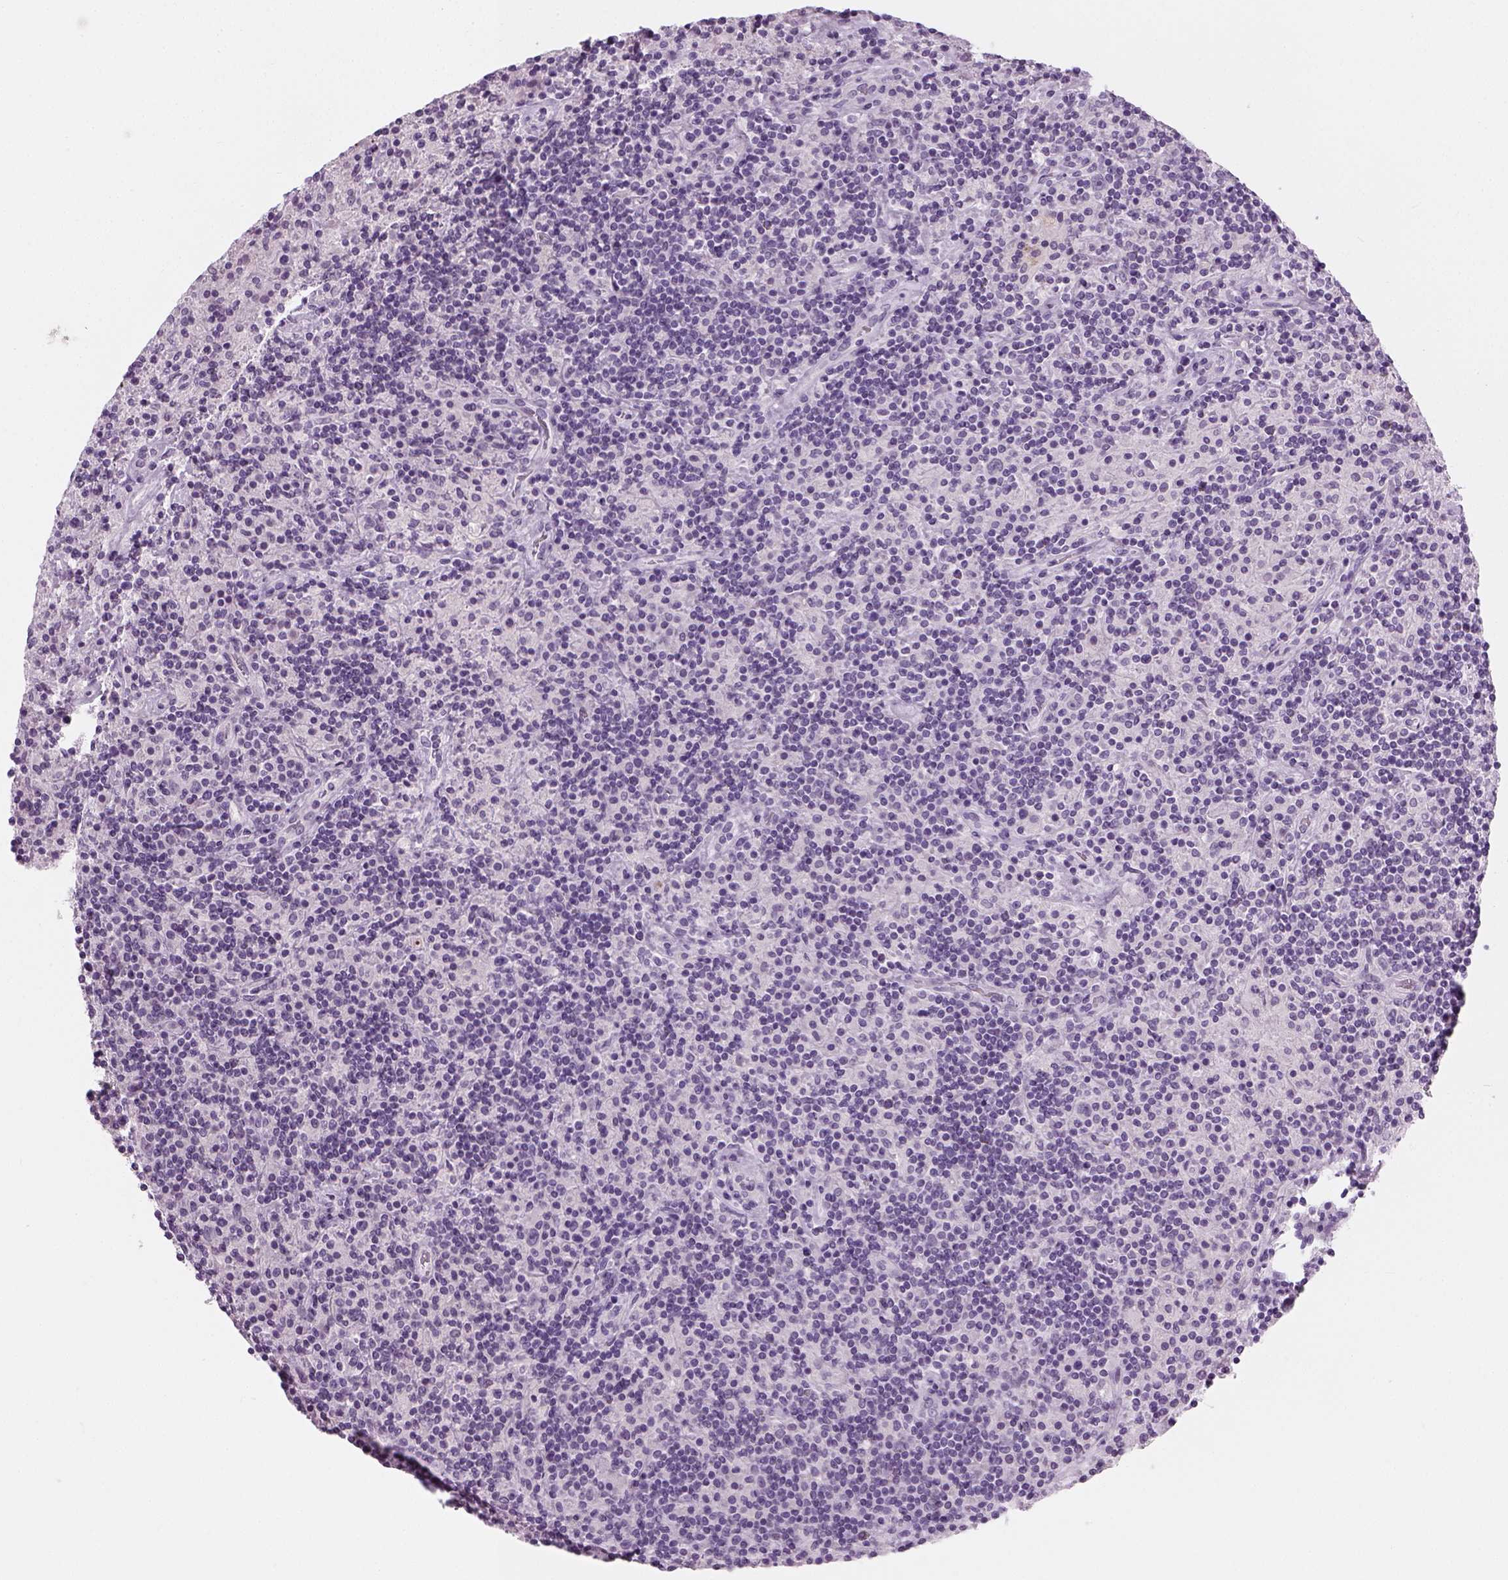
{"staining": {"intensity": "negative", "quantity": "none", "location": "none"}, "tissue": "lymphoma", "cell_type": "Tumor cells", "image_type": "cancer", "snomed": [{"axis": "morphology", "description": "Hodgkin's disease, NOS"}, {"axis": "topography", "description": "Lymph node"}], "caption": "This is an IHC photomicrograph of human lymphoma. There is no expression in tumor cells.", "gene": "TH", "patient": {"sex": "male", "age": 70}}